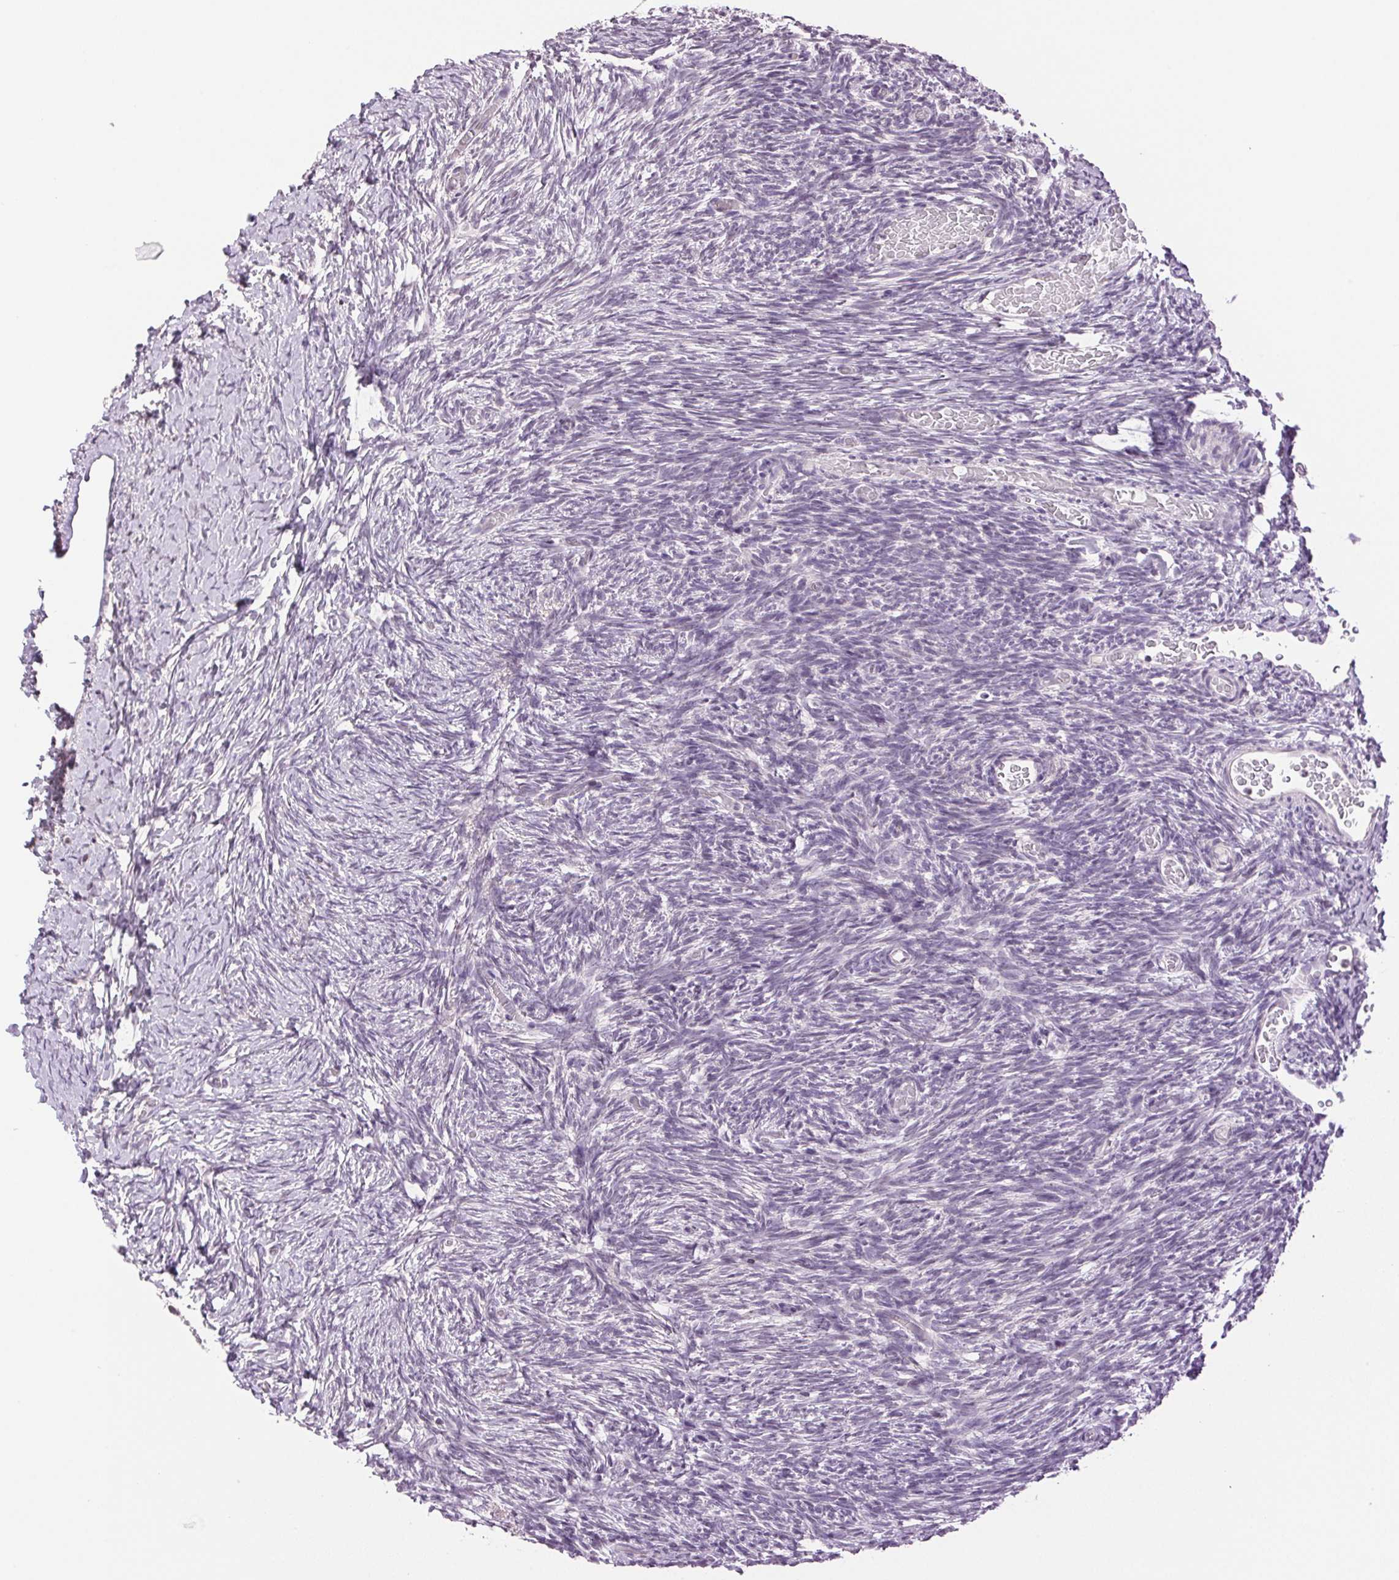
{"staining": {"intensity": "negative", "quantity": "none", "location": "none"}, "tissue": "ovary", "cell_type": "Ovarian stroma cells", "image_type": "normal", "snomed": [{"axis": "morphology", "description": "Normal tissue, NOS"}, {"axis": "topography", "description": "Ovary"}], "caption": "Immunohistochemical staining of normal human ovary shows no significant staining in ovarian stroma cells. (DAB immunohistochemistry visualized using brightfield microscopy, high magnification).", "gene": "TNNT3", "patient": {"sex": "female", "age": 39}}